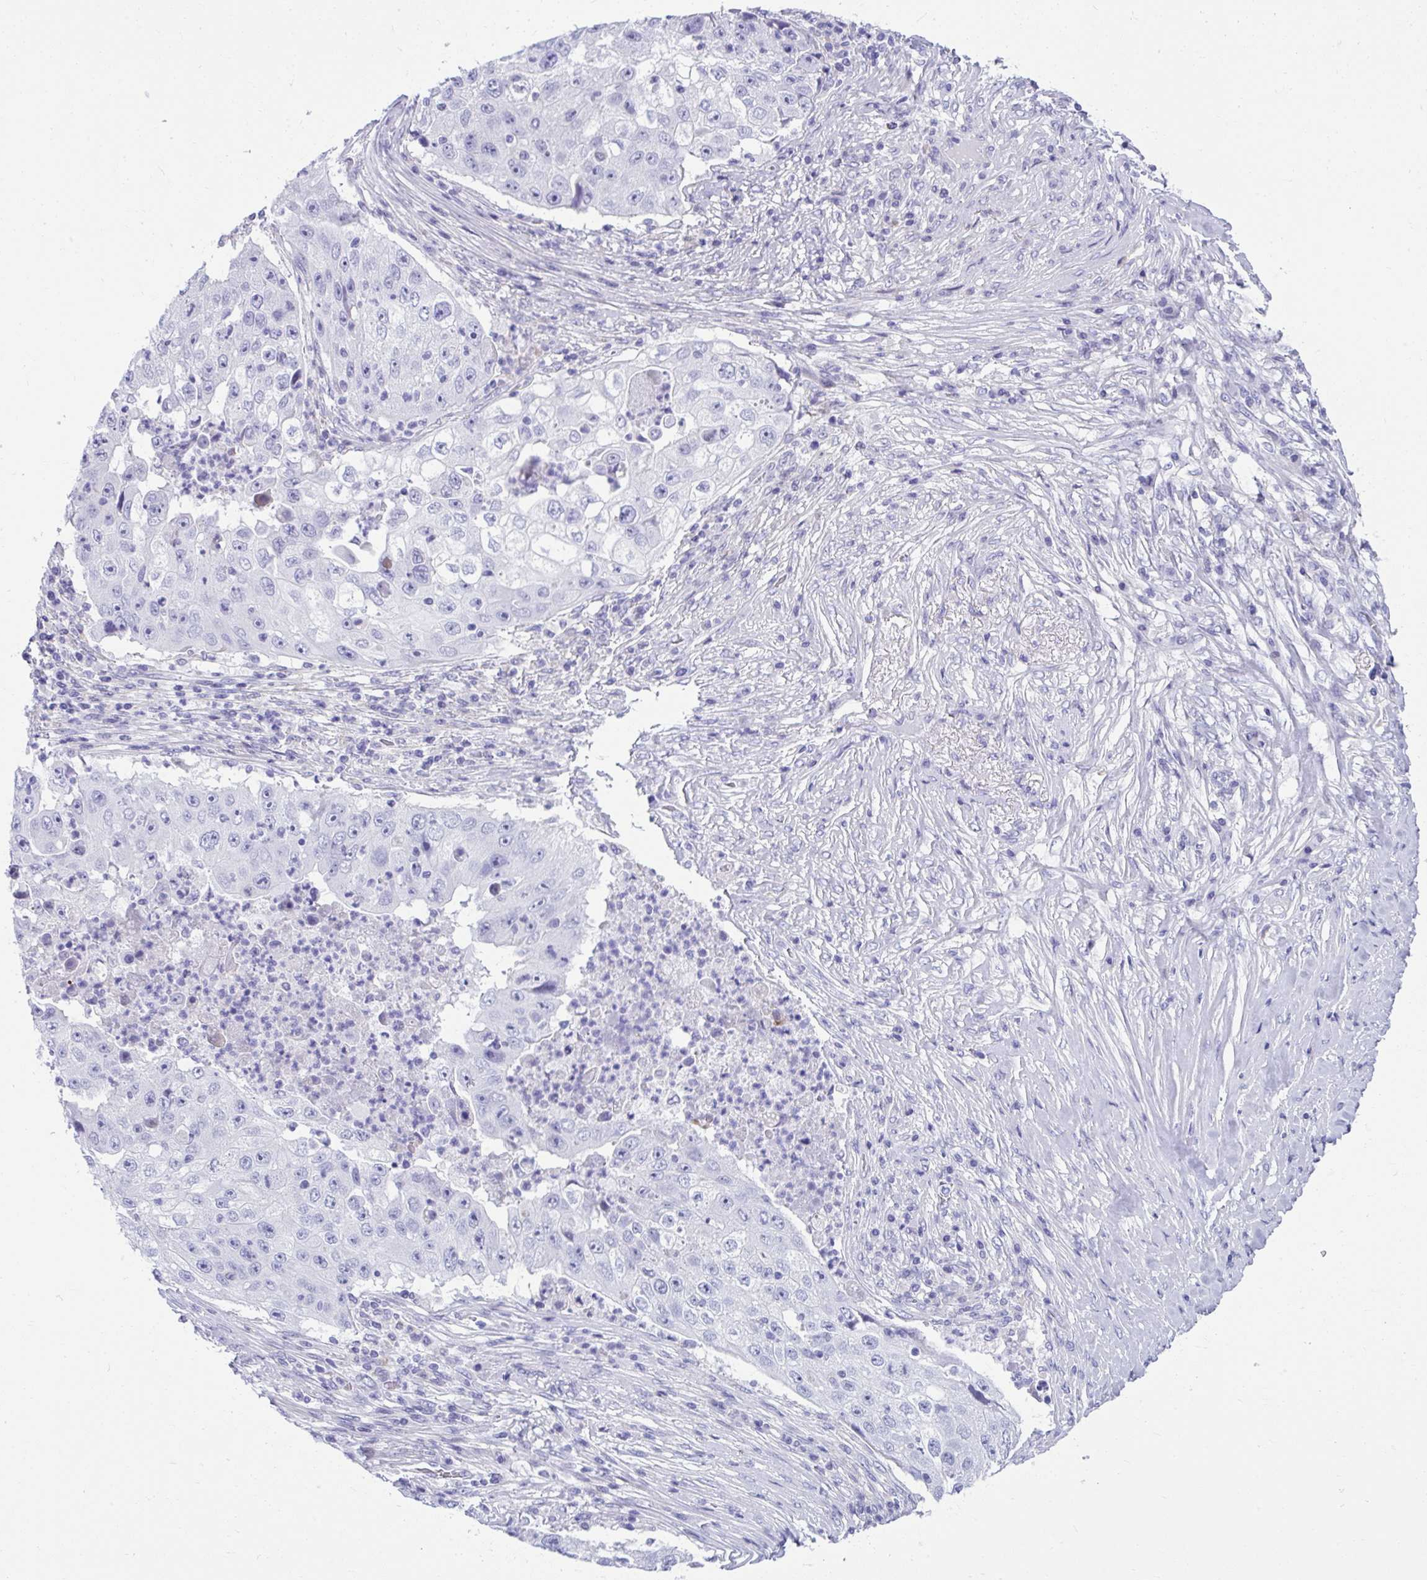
{"staining": {"intensity": "negative", "quantity": "none", "location": "none"}, "tissue": "lung cancer", "cell_type": "Tumor cells", "image_type": "cancer", "snomed": [{"axis": "morphology", "description": "Squamous cell carcinoma, NOS"}, {"axis": "topography", "description": "Lung"}], "caption": "IHC micrograph of neoplastic tissue: lung cancer (squamous cell carcinoma) stained with DAB displays no significant protein expression in tumor cells.", "gene": "ISL1", "patient": {"sex": "male", "age": 64}}